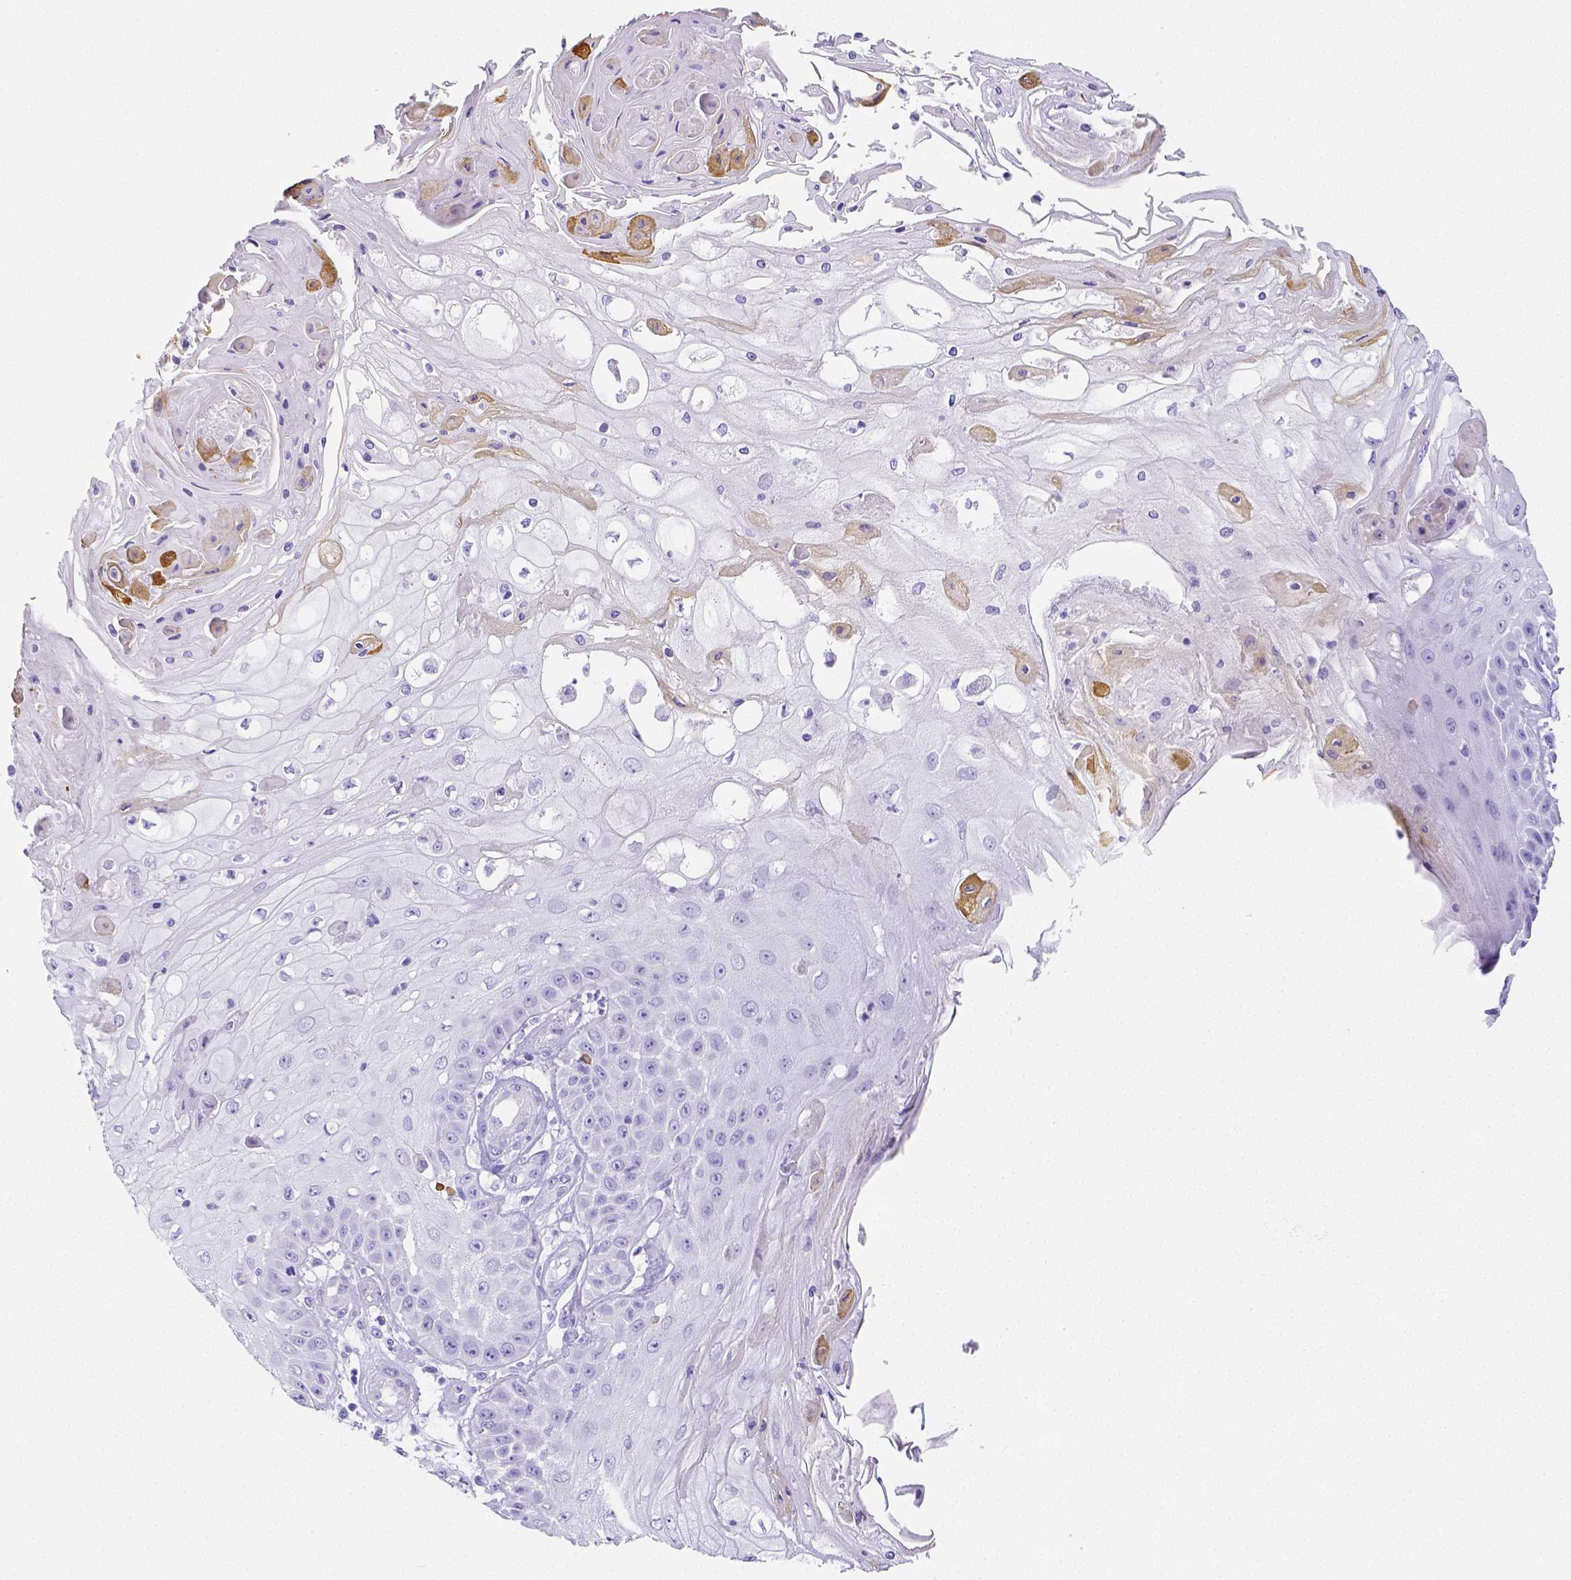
{"staining": {"intensity": "negative", "quantity": "none", "location": "none"}, "tissue": "skin cancer", "cell_type": "Tumor cells", "image_type": "cancer", "snomed": [{"axis": "morphology", "description": "Squamous cell carcinoma, NOS"}, {"axis": "topography", "description": "Skin"}], "caption": "This is an immunohistochemistry (IHC) micrograph of human squamous cell carcinoma (skin). There is no positivity in tumor cells.", "gene": "ARHGAP36", "patient": {"sex": "male", "age": 70}}